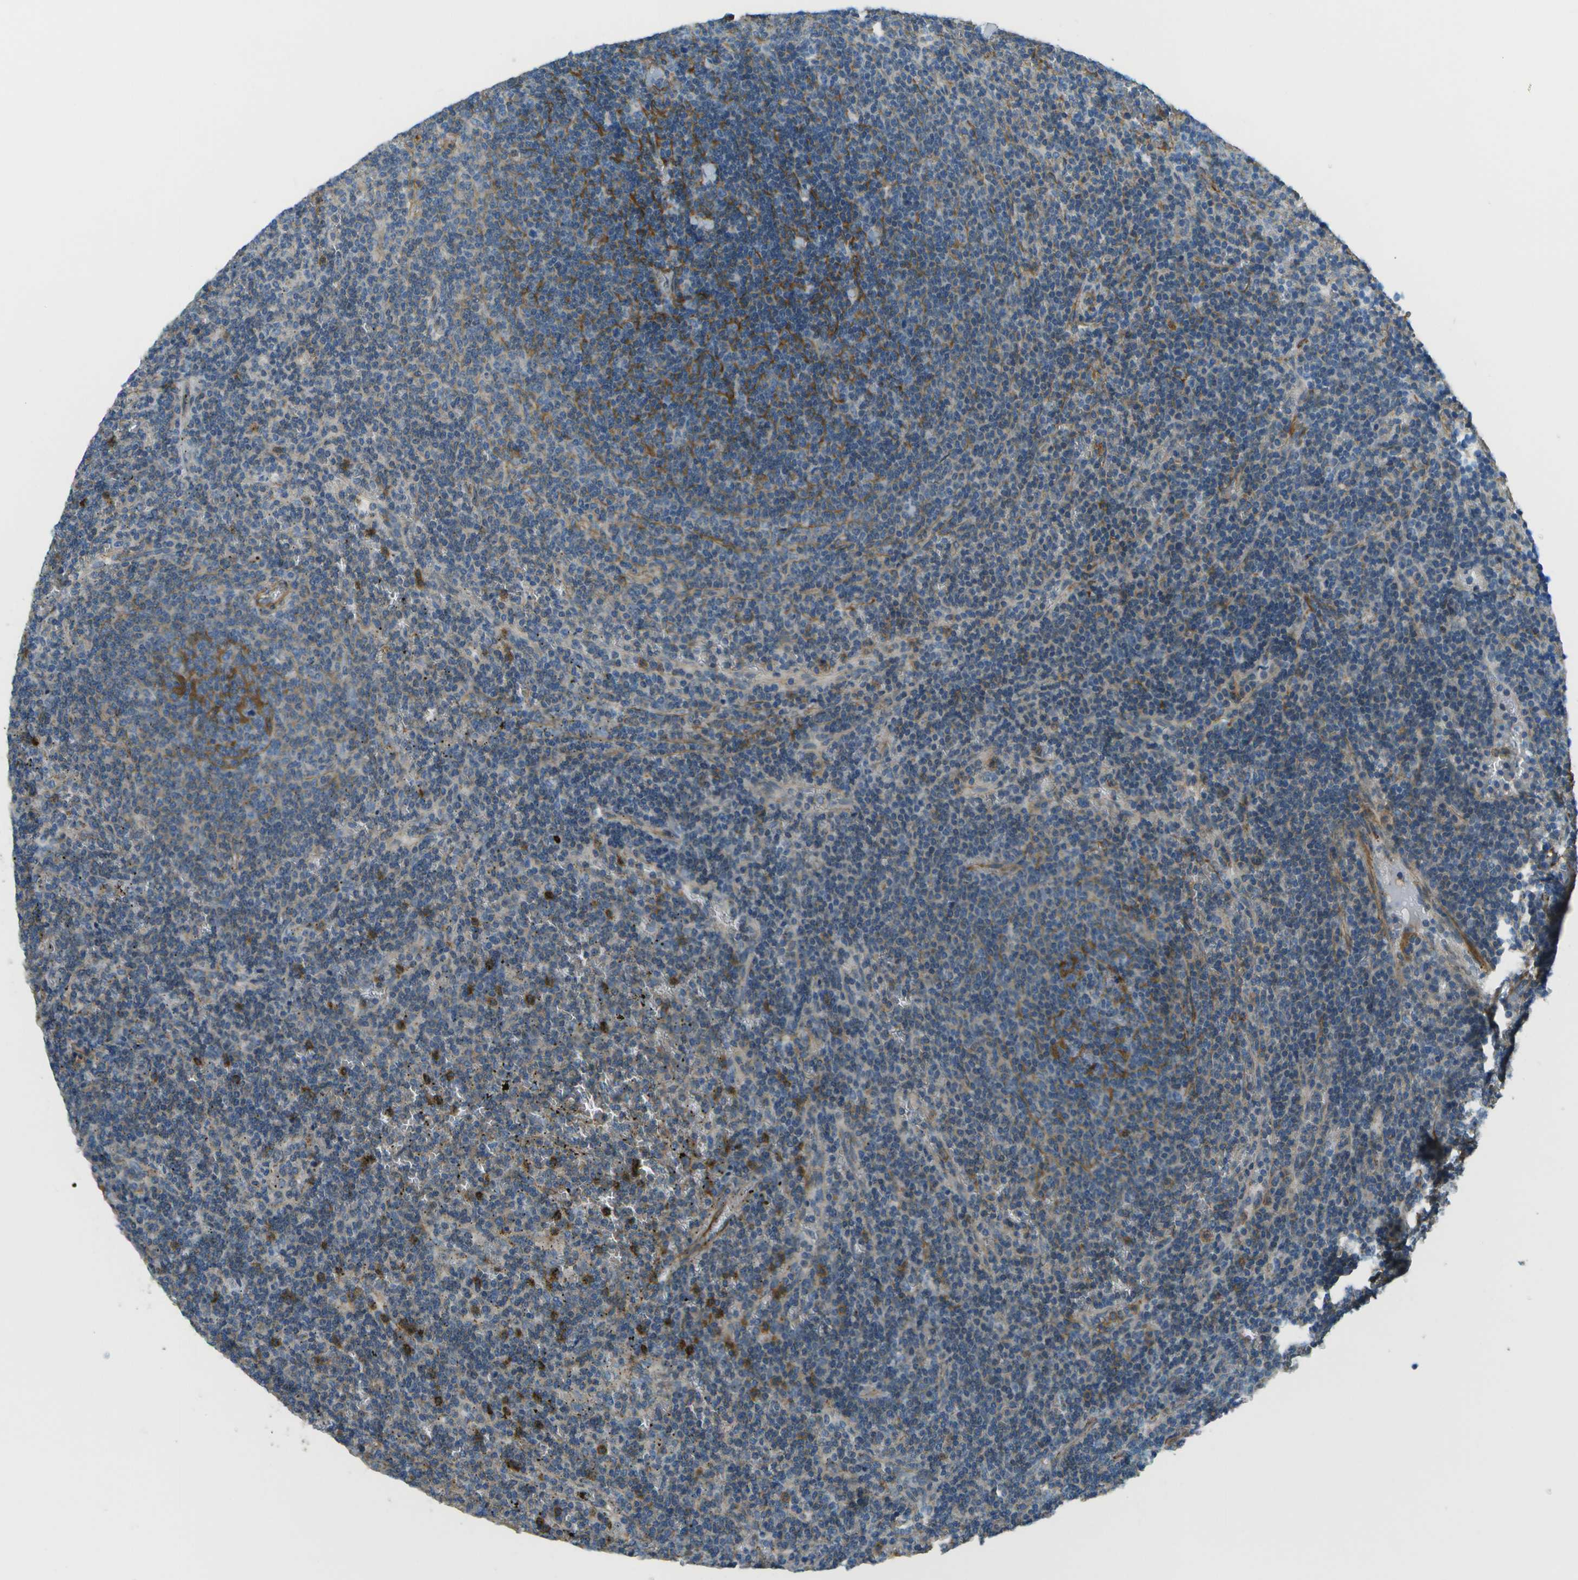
{"staining": {"intensity": "moderate", "quantity": "<25%", "location": "cytoplasmic/membranous"}, "tissue": "lymphoma", "cell_type": "Tumor cells", "image_type": "cancer", "snomed": [{"axis": "morphology", "description": "Malignant lymphoma, non-Hodgkin's type, Low grade"}, {"axis": "topography", "description": "Spleen"}], "caption": "Tumor cells demonstrate low levels of moderate cytoplasmic/membranous expression in approximately <25% of cells in lymphoma.", "gene": "MYH11", "patient": {"sex": "female", "age": 50}}